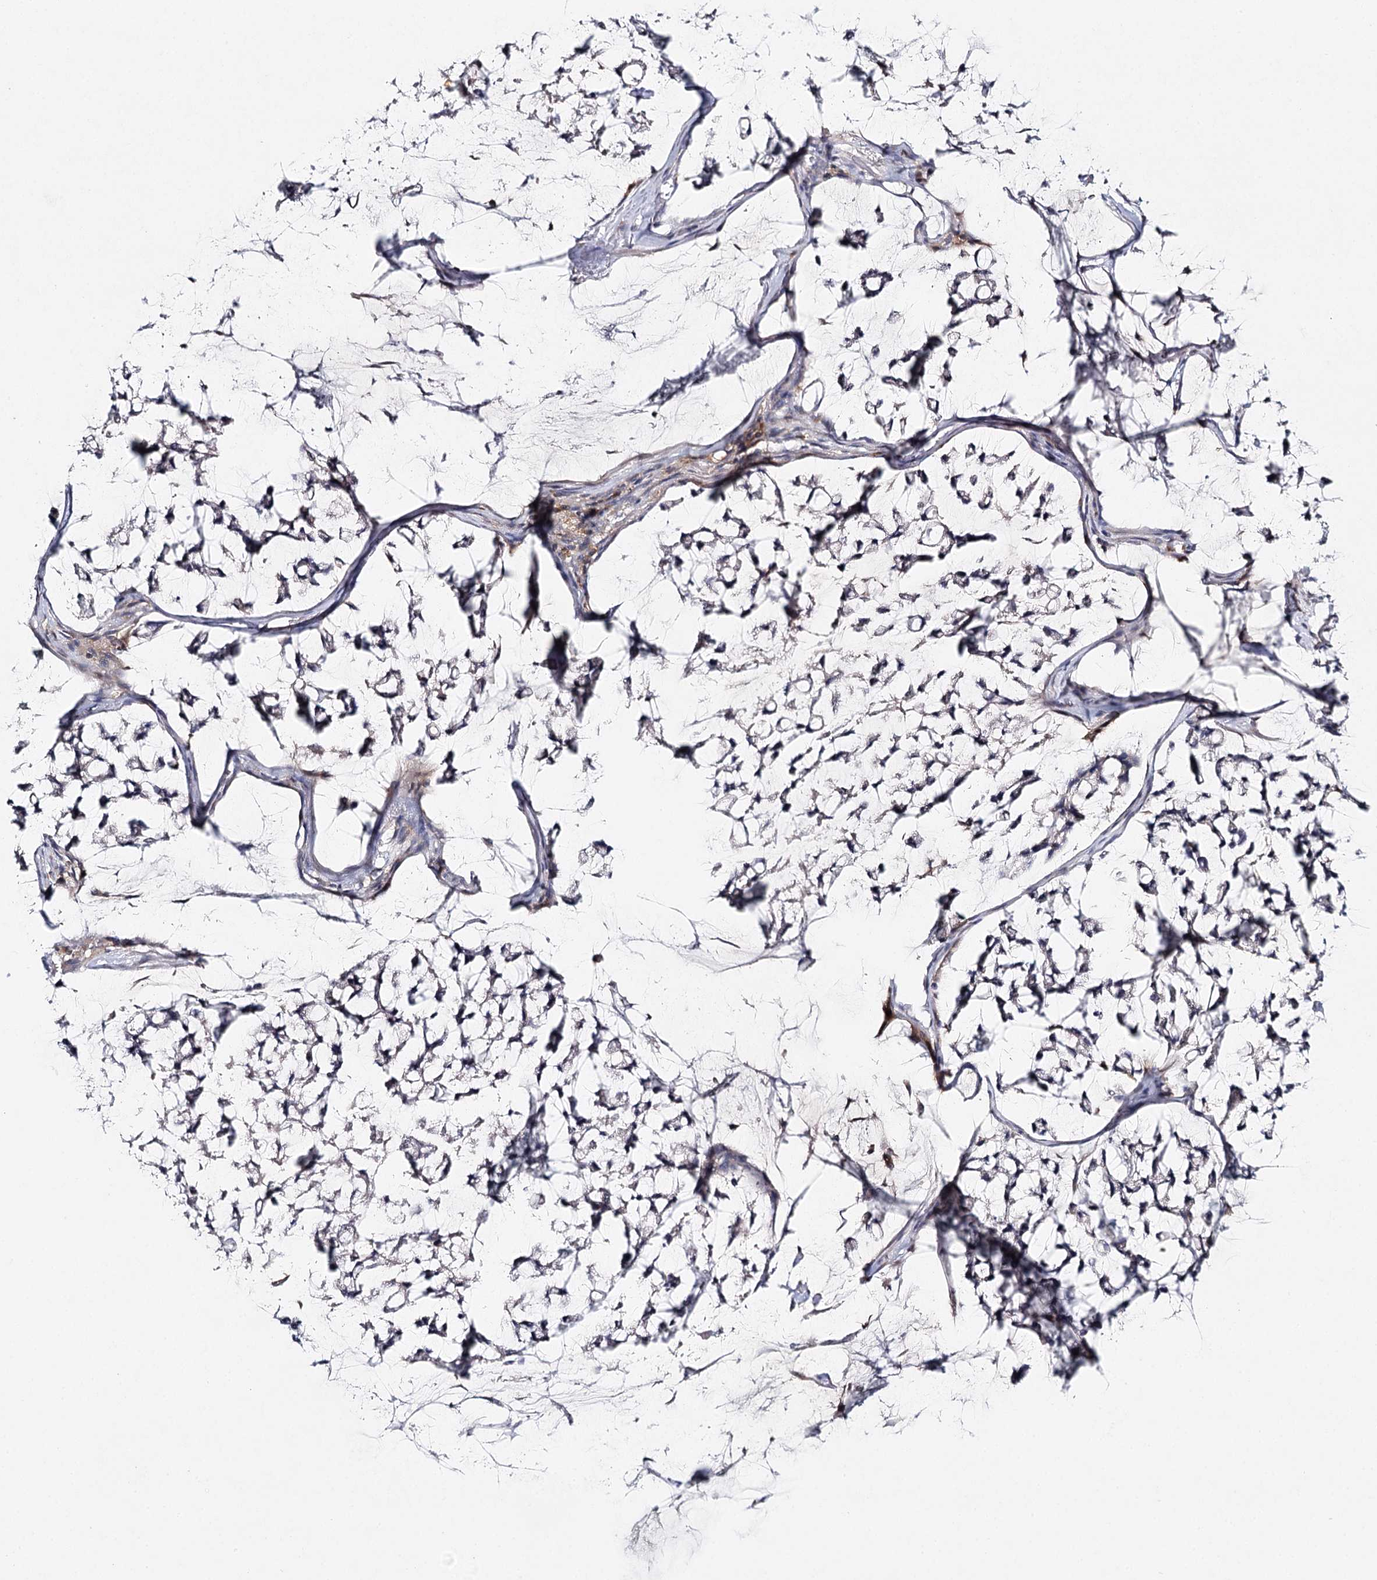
{"staining": {"intensity": "negative", "quantity": "none", "location": "none"}, "tissue": "stomach cancer", "cell_type": "Tumor cells", "image_type": "cancer", "snomed": [{"axis": "morphology", "description": "Adenocarcinoma, NOS"}, {"axis": "topography", "description": "Stomach, lower"}], "caption": "Immunohistochemistry (IHC) histopathology image of neoplastic tissue: human adenocarcinoma (stomach) stained with DAB (3,3'-diaminobenzidine) demonstrates no significant protein staining in tumor cells. (Immunohistochemistry, brightfield microscopy, high magnification).", "gene": "SLC41A2", "patient": {"sex": "male", "age": 67}}